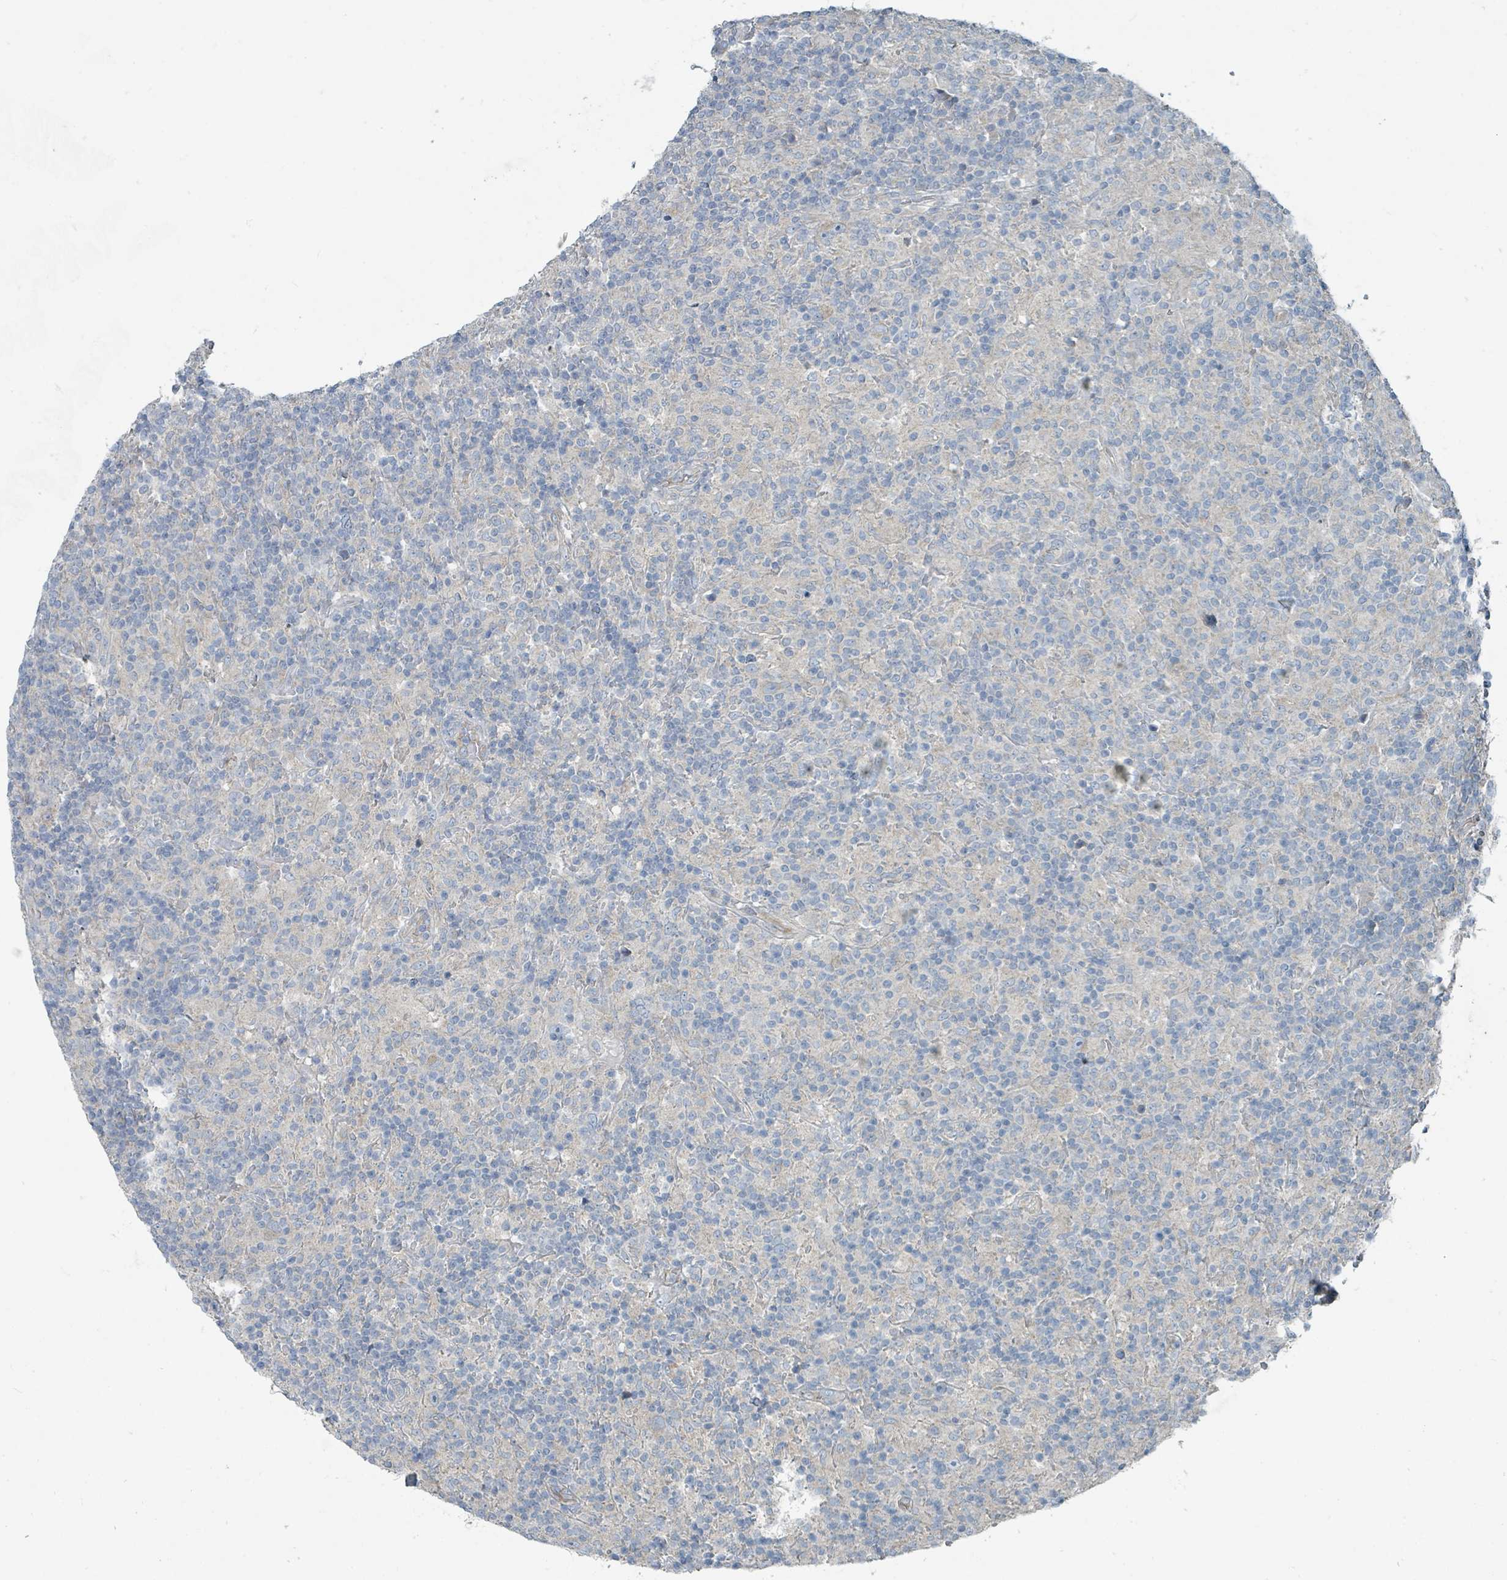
{"staining": {"intensity": "negative", "quantity": "none", "location": "none"}, "tissue": "lymphoma", "cell_type": "Tumor cells", "image_type": "cancer", "snomed": [{"axis": "morphology", "description": "Hodgkin's disease, NOS"}, {"axis": "topography", "description": "Lymph node"}], "caption": "A micrograph of lymphoma stained for a protein shows no brown staining in tumor cells.", "gene": "RASA4", "patient": {"sex": "male", "age": 70}}